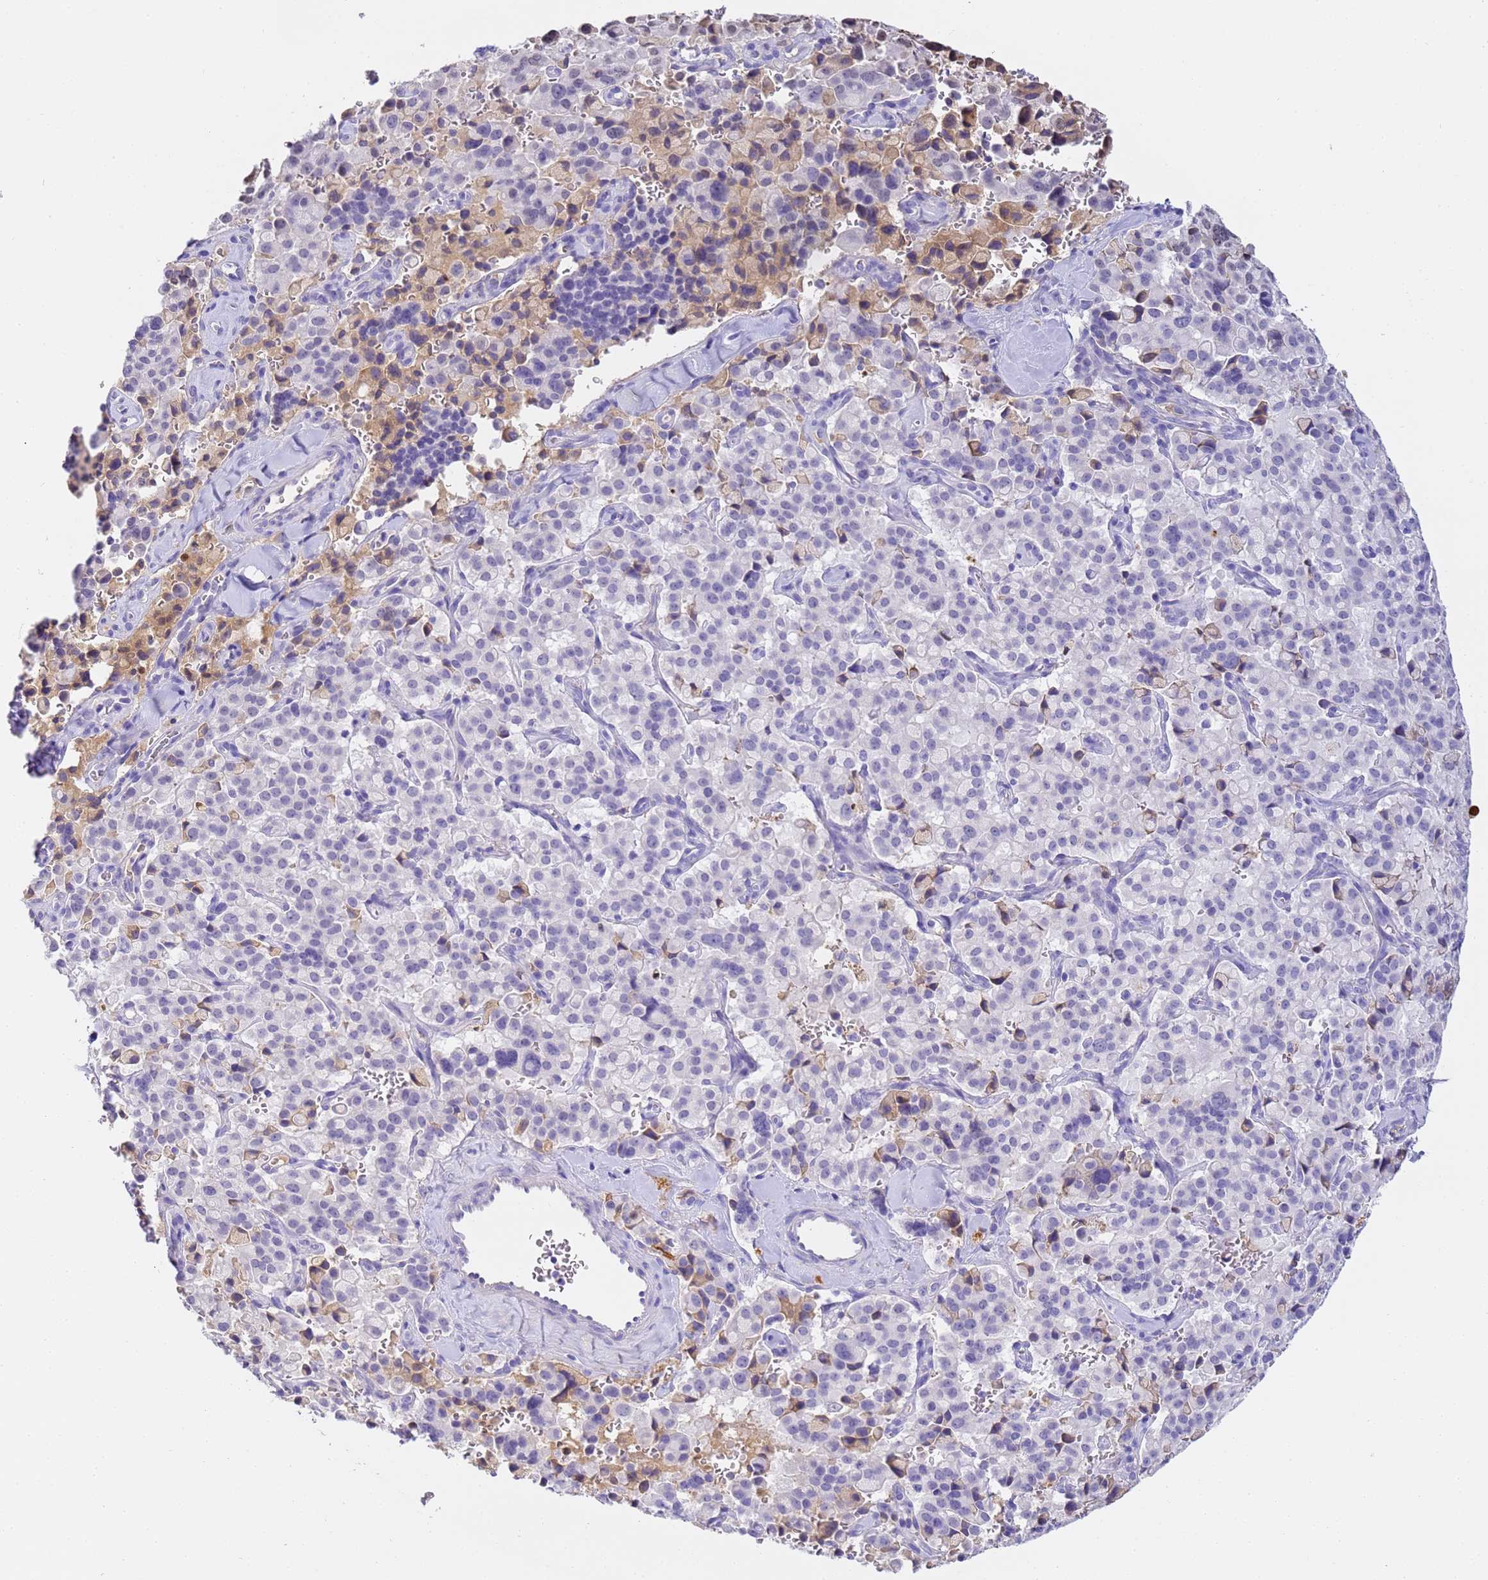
{"staining": {"intensity": "negative", "quantity": "none", "location": "none"}, "tissue": "pancreatic cancer", "cell_type": "Tumor cells", "image_type": "cancer", "snomed": [{"axis": "morphology", "description": "Adenocarcinoma, NOS"}, {"axis": "topography", "description": "Pancreas"}], "caption": "Adenocarcinoma (pancreatic) was stained to show a protein in brown. There is no significant expression in tumor cells.", "gene": "CFHR2", "patient": {"sex": "male", "age": 65}}